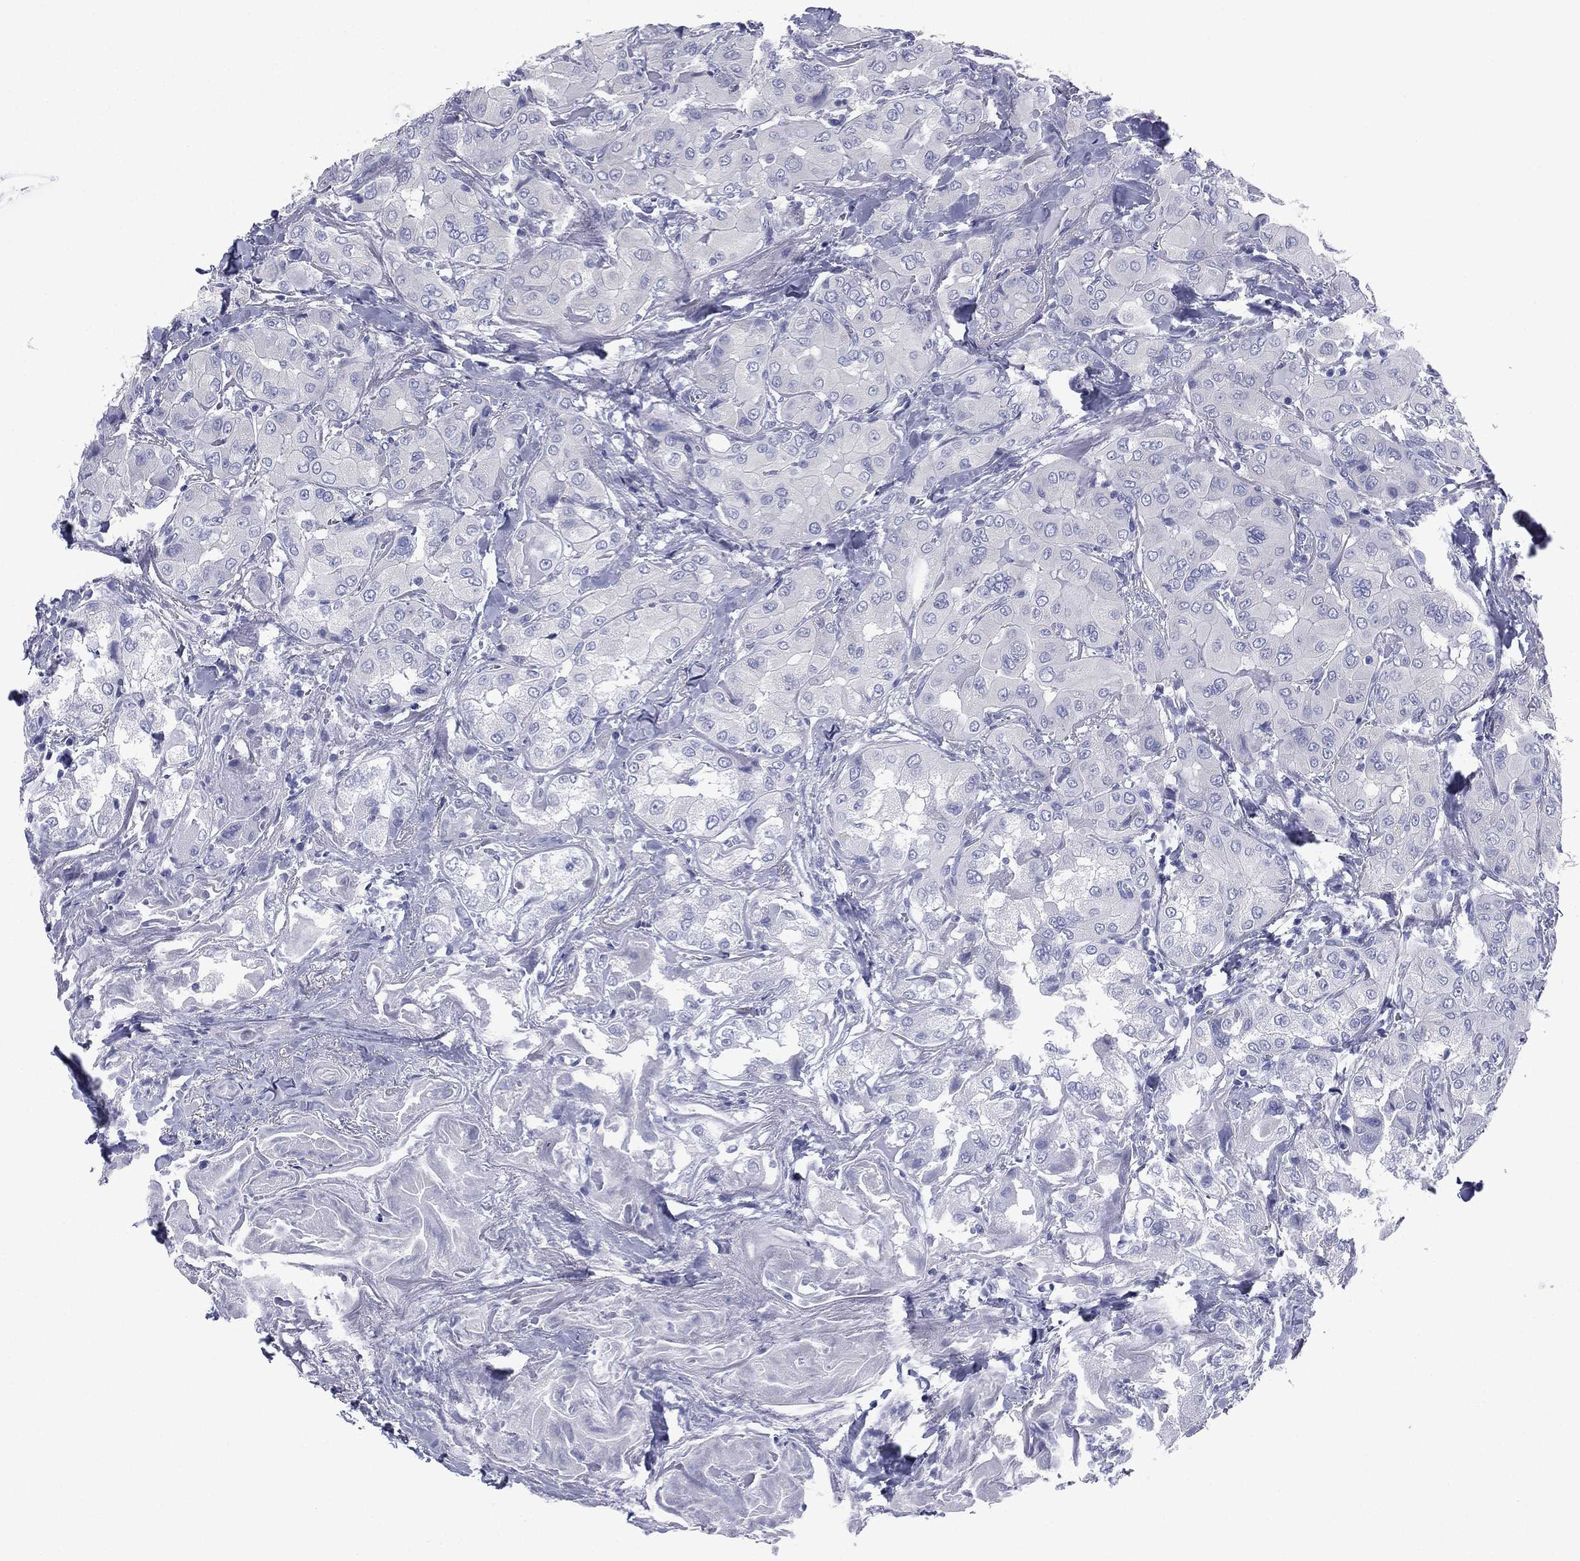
{"staining": {"intensity": "negative", "quantity": "none", "location": "none"}, "tissue": "thyroid cancer", "cell_type": "Tumor cells", "image_type": "cancer", "snomed": [{"axis": "morphology", "description": "Normal tissue, NOS"}, {"axis": "morphology", "description": "Papillary adenocarcinoma, NOS"}, {"axis": "topography", "description": "Thyroid gland"}], "caption": "Thyroid papillary adenocarcinoma stained for a protein using IHC exhibits no staining tumor cells.", "gene": "FCER2", "patient": {"sex": "female", "age": 66}}